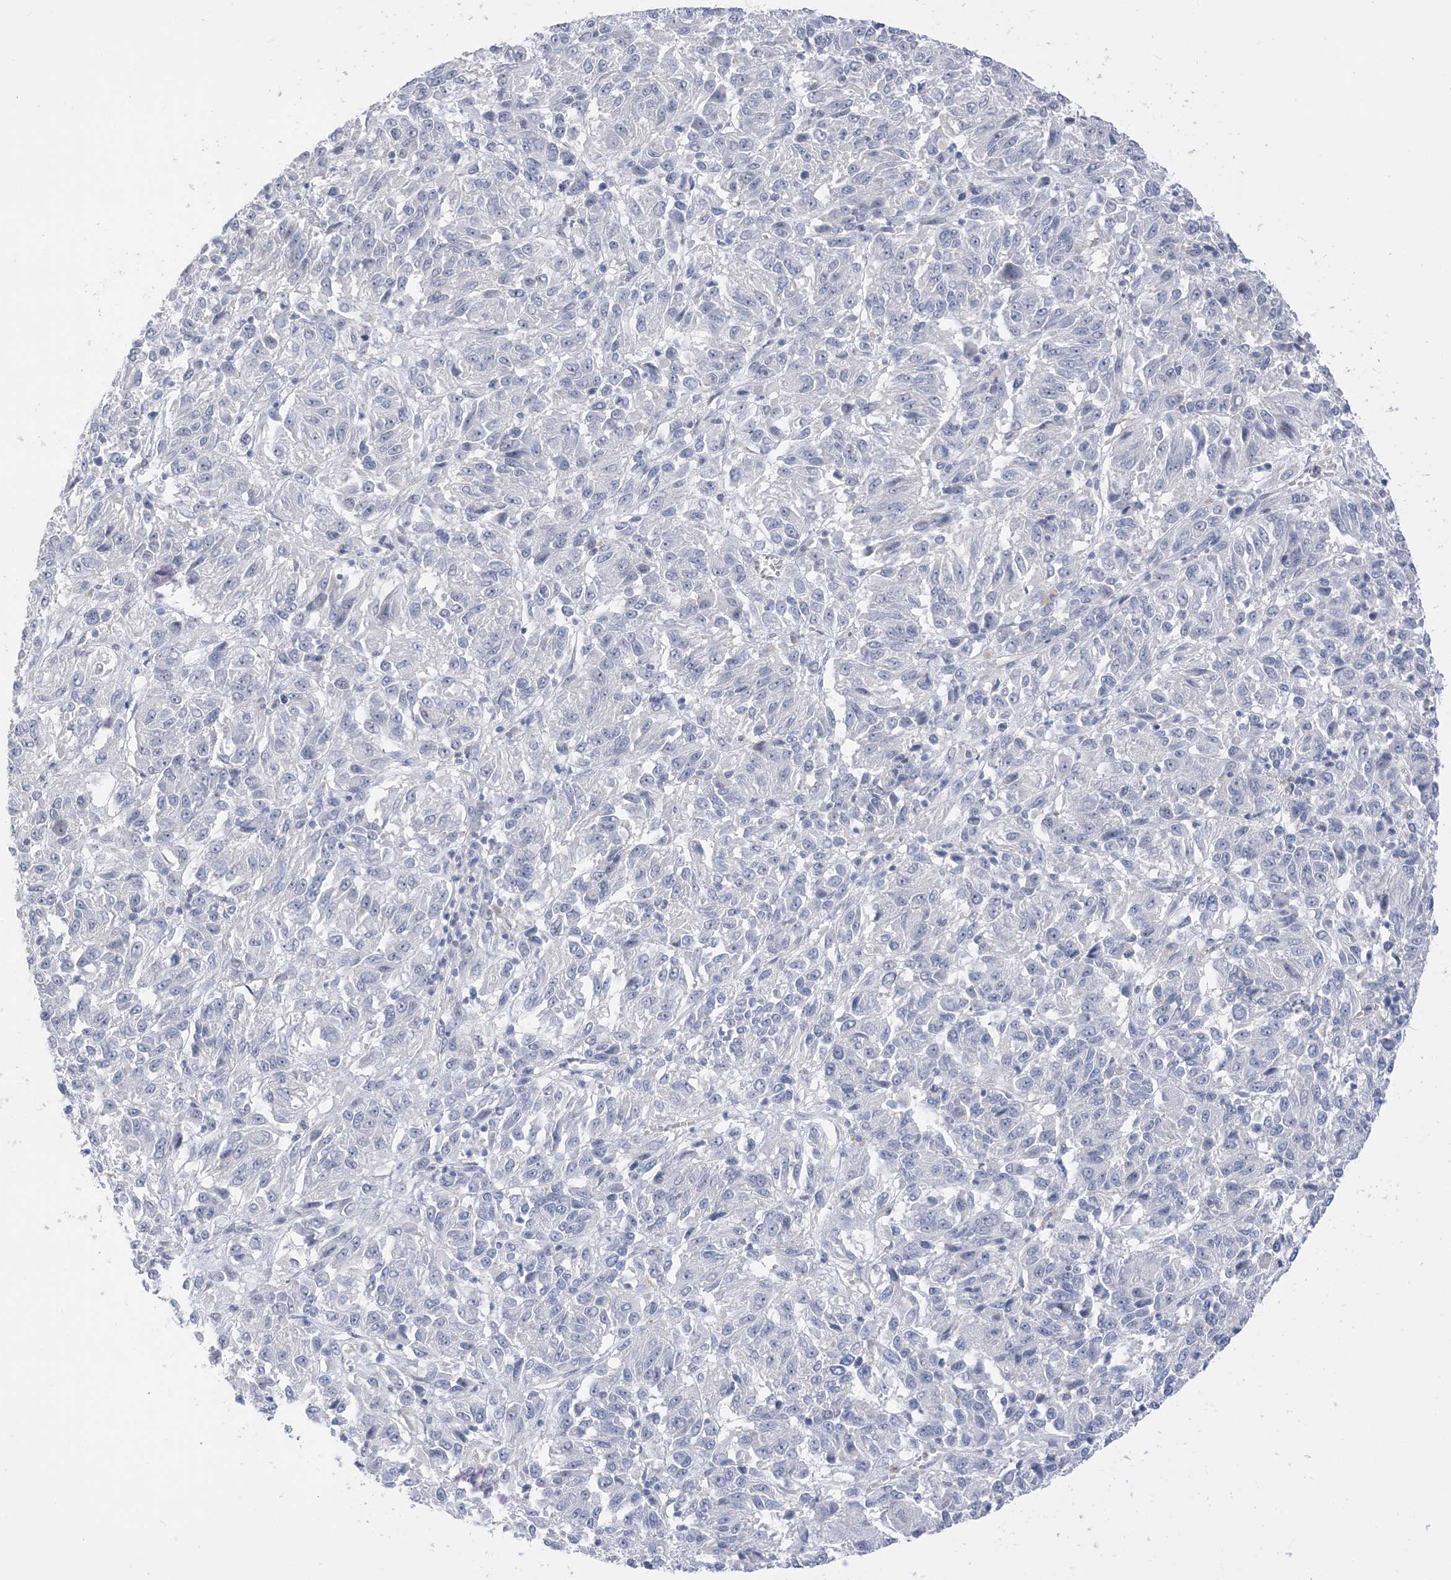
{"staining": {"intensity": "negative", "quantity": "none", "location": "none"}, "tissue": "melanoma", "cell_type": "Tumor cells", "image_type": "cancer", "snomed": [{"axis": "morphology", "description": "Malignant melanoma, Metastatic site"}, {"axis": "topography", "description": "Lung"}], "caption": "Tumor cells show no significant protein positivity in malignant melanoma (metastatic site).", "gene": "IL36B", "patient": {"sex": "male", "age": 64}}